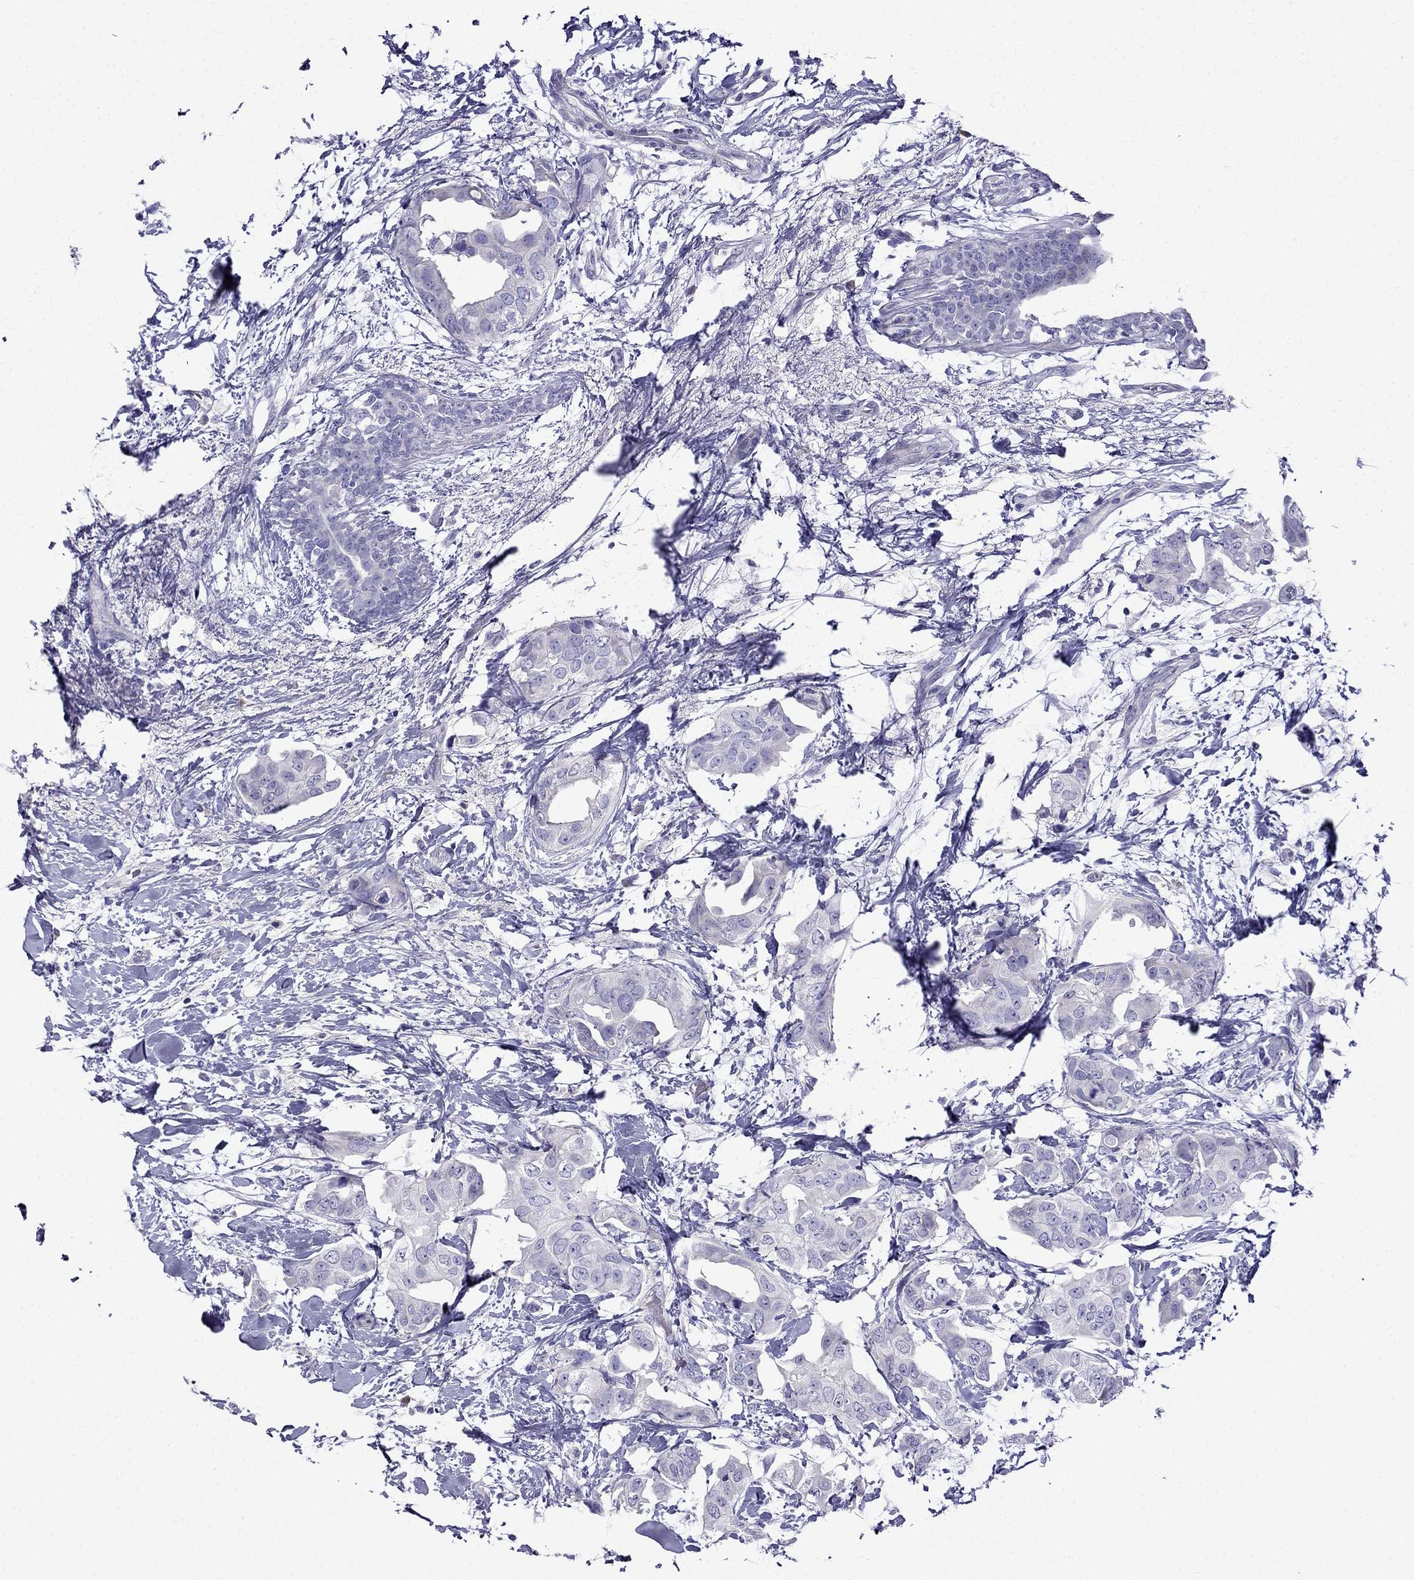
{"staining": {"intensity": "negative", "quantity": "none", "location": "none"}, "tissue": "breast cancer", "cell_type": "Tumor cells", "image_type": "cancer", "snomed": [{"axis": "morphology", "description": "Normal tissue, NOS"}, {"axis": "morphology", "description": "Duct carcinoma"}, {"axis": "topography", "description": "Breast"}], "caption": "Immunohistochemistry image of neoplastic tissue: human breast invasive ductal carcinoma stained with DAB (3,3'-diaminobenzidine) demonstrates no significant protein expression in tumor cells. (DAB immunohistochemistry visualized using brightfield microscopy, high magnification).", "gene": "PATE1", "patient": {"sex": "female", "age": 40}}